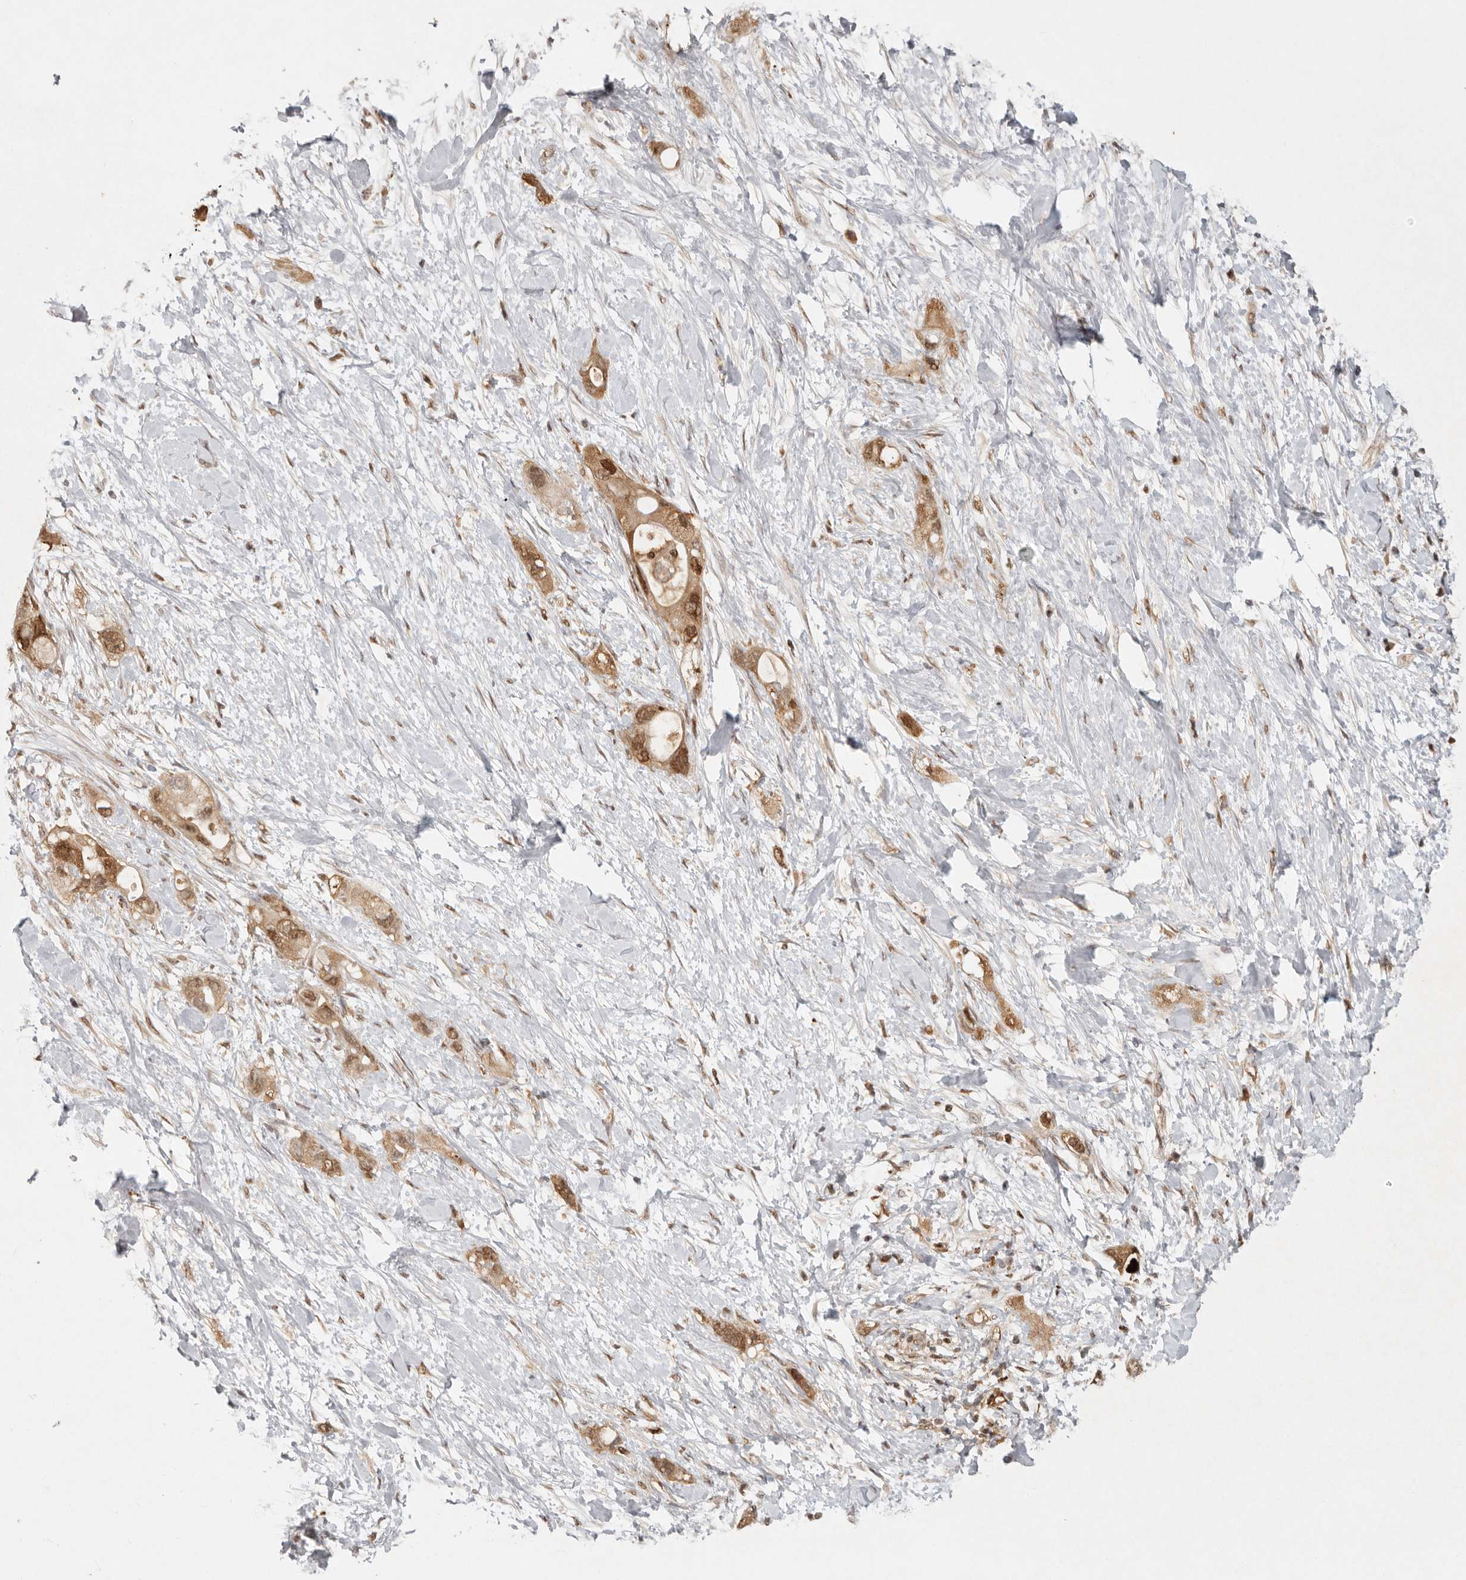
{"staining": {"intensity": "moderate", "quantity": ">75%", "location": "cytoplasmic/membranous,nuclear"}, "tissue": "pancreatic cancer", "cell_type": "Tumor cells", "image_type": "cancer", "snomed": [{"axis": "morphology", "description": "Adenocarcinoma, NOS"}, {"axis": "topography", "description": "Pancreas"}], "caption": "High-power microscopy captured an IHC photomicrograph of adenocarcinoma (pancreatic), revealing moderate cytoplasmic/membranous and nuclear positivity in approximately >75% of tumor cells.", "gene": "PSMA5", "patient": {"sex": "female", "age": 56}}